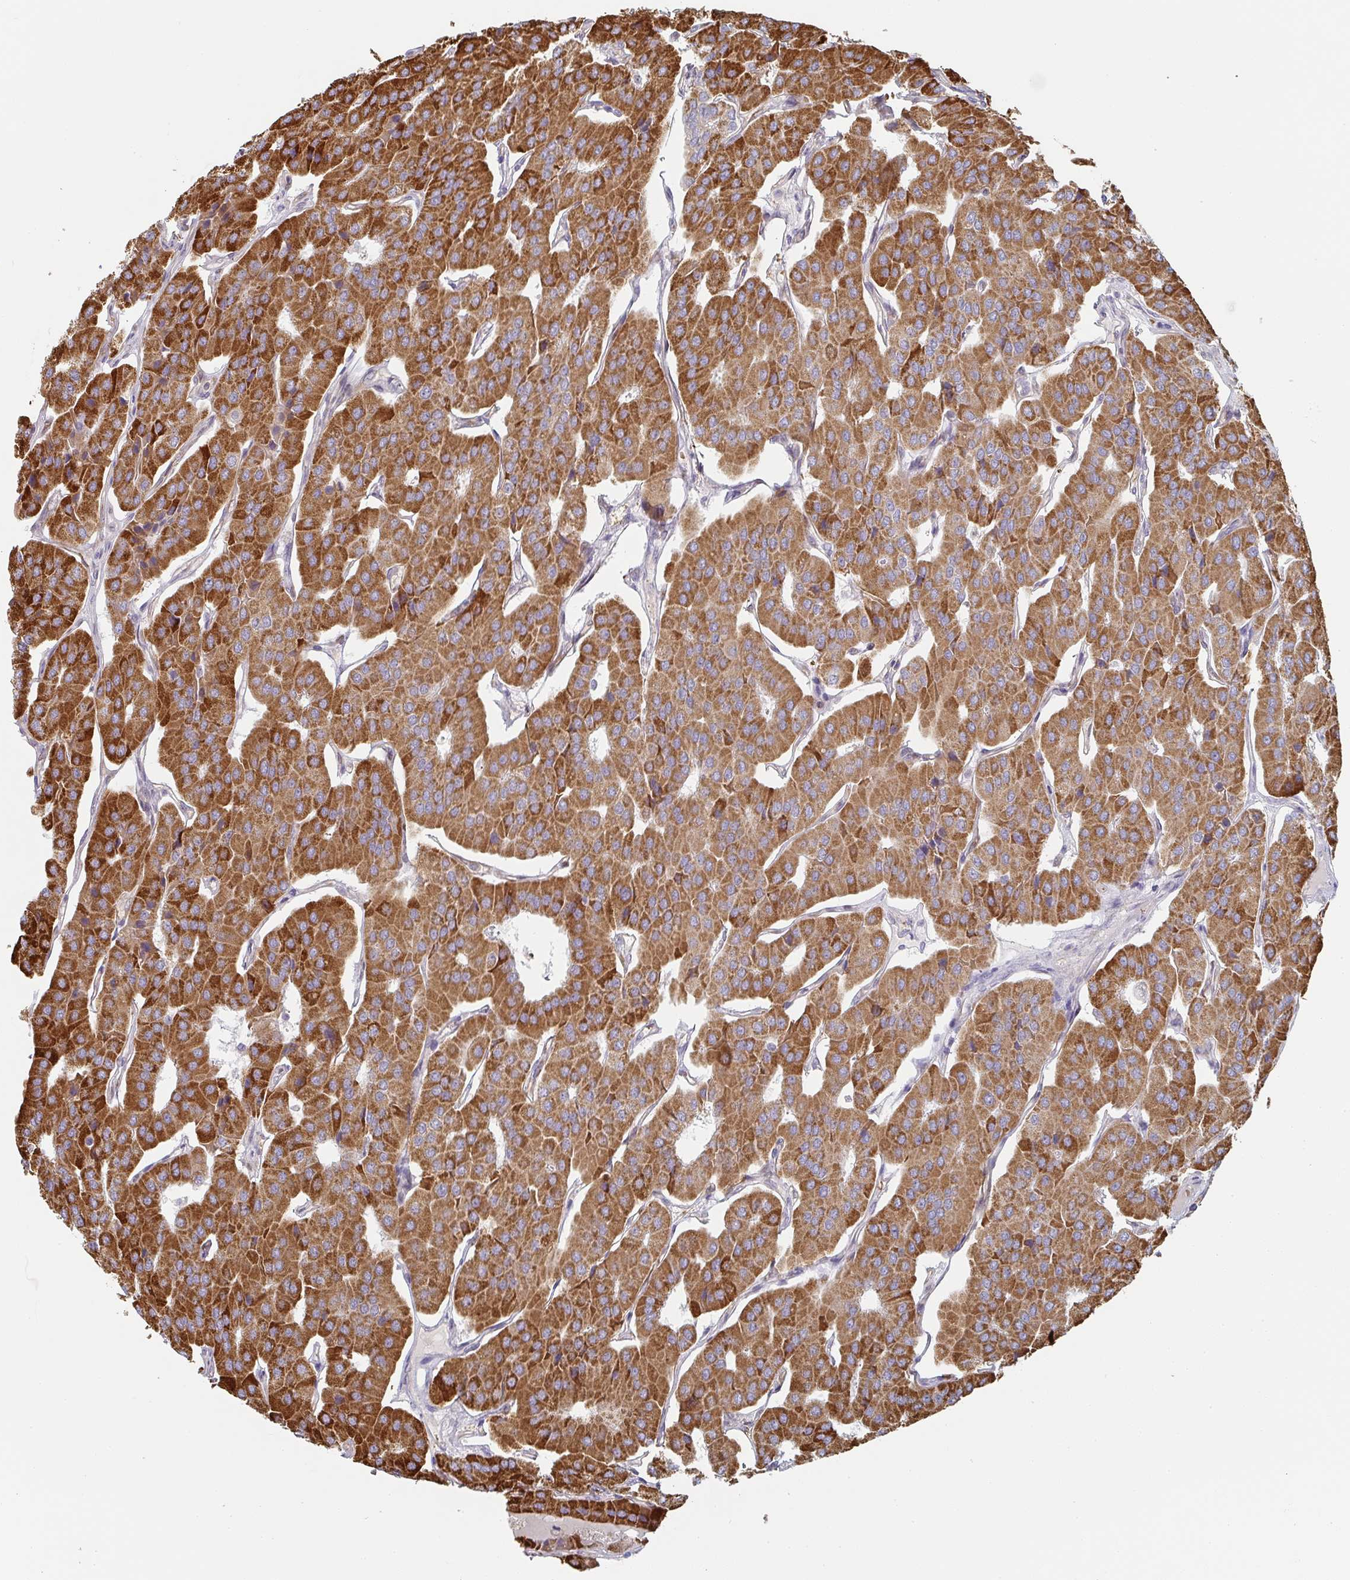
{"staining": {"intensity": "strong", "quantity": ">75%", "location": "cytoplasmic/membranous"}, "tissue": "parathyroid gland", "cell_type": "Glandular cells", "image_type": "normal", "snomed": [{"axis": "morphology", "description": "Normal tissue, NOS"}, {"axis": "morphology", "description": "Adenoma, NOS"}, {"axis": "topography", "description": "Parathyroid gland"}], "caption": "IHC histopathology image of unremarkable parathyroid gland stained for a protein (brown), which shows high levels of strong cytoplasmic/membranous staining in about >75% of glandular cells.", "gene": "ZNF526", "patient": {"sex": "female", "age": 86}}